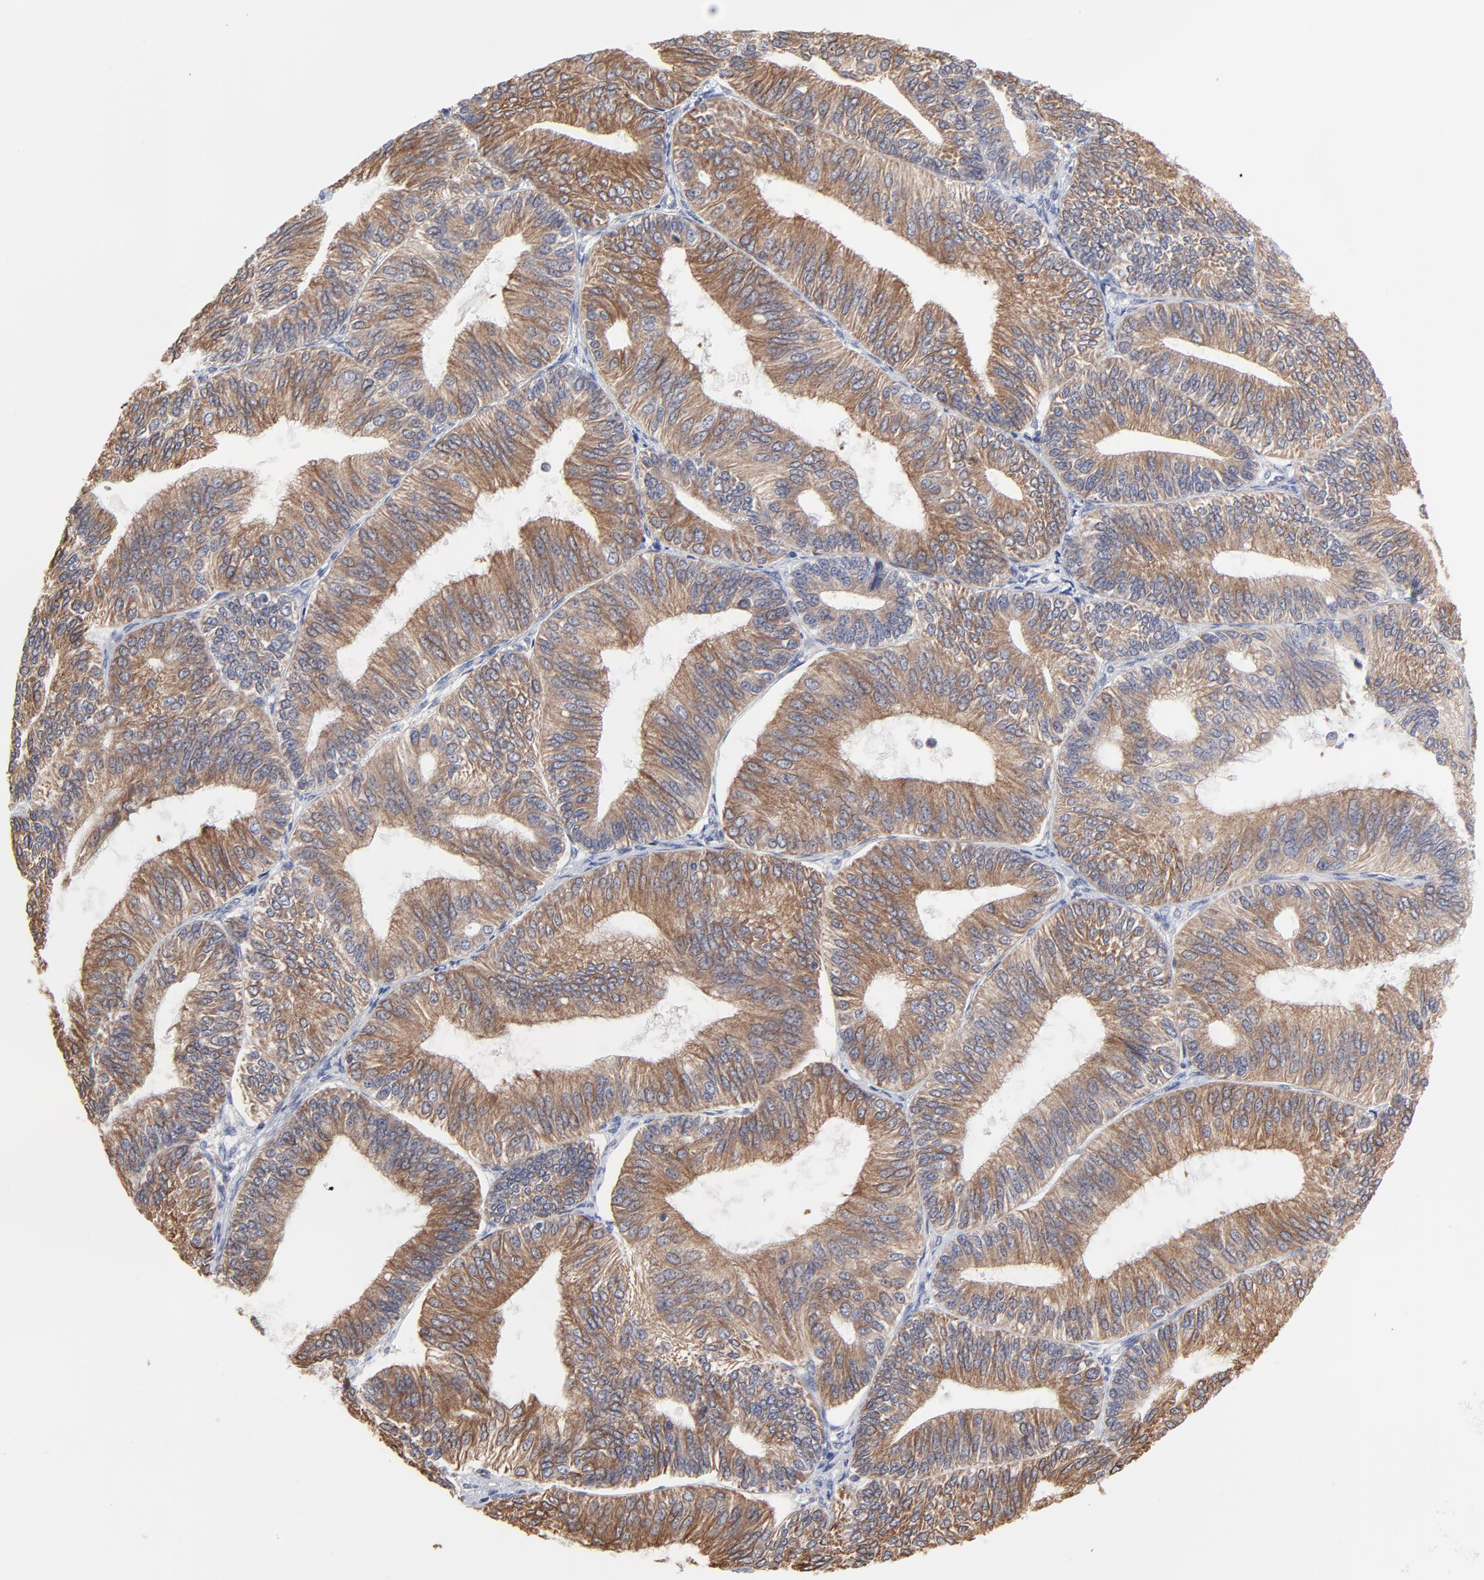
{"staining": {"intensity": "moderate", "quantity": ">75%", "location": "cytoplasmic/membranous"}, "tissue": "endometrial cancer", "cell_type": "Tumor cells", "image_type": "cancer", "snomed": [{"axis": "morphology", "description": "Adenocarcinoma, NOS"}, {"axis": "topography", "description": "Endometrium"}], "caption": "This histopathology image shows immunohistochemistry staining of human adenocarcinoma (endometrial), with medium moderate cytoplasmic/membranous positivity in about >75% of tumor cells.", "gene": "TRIM22", "patient": {"sex": "female", "age": 55}}